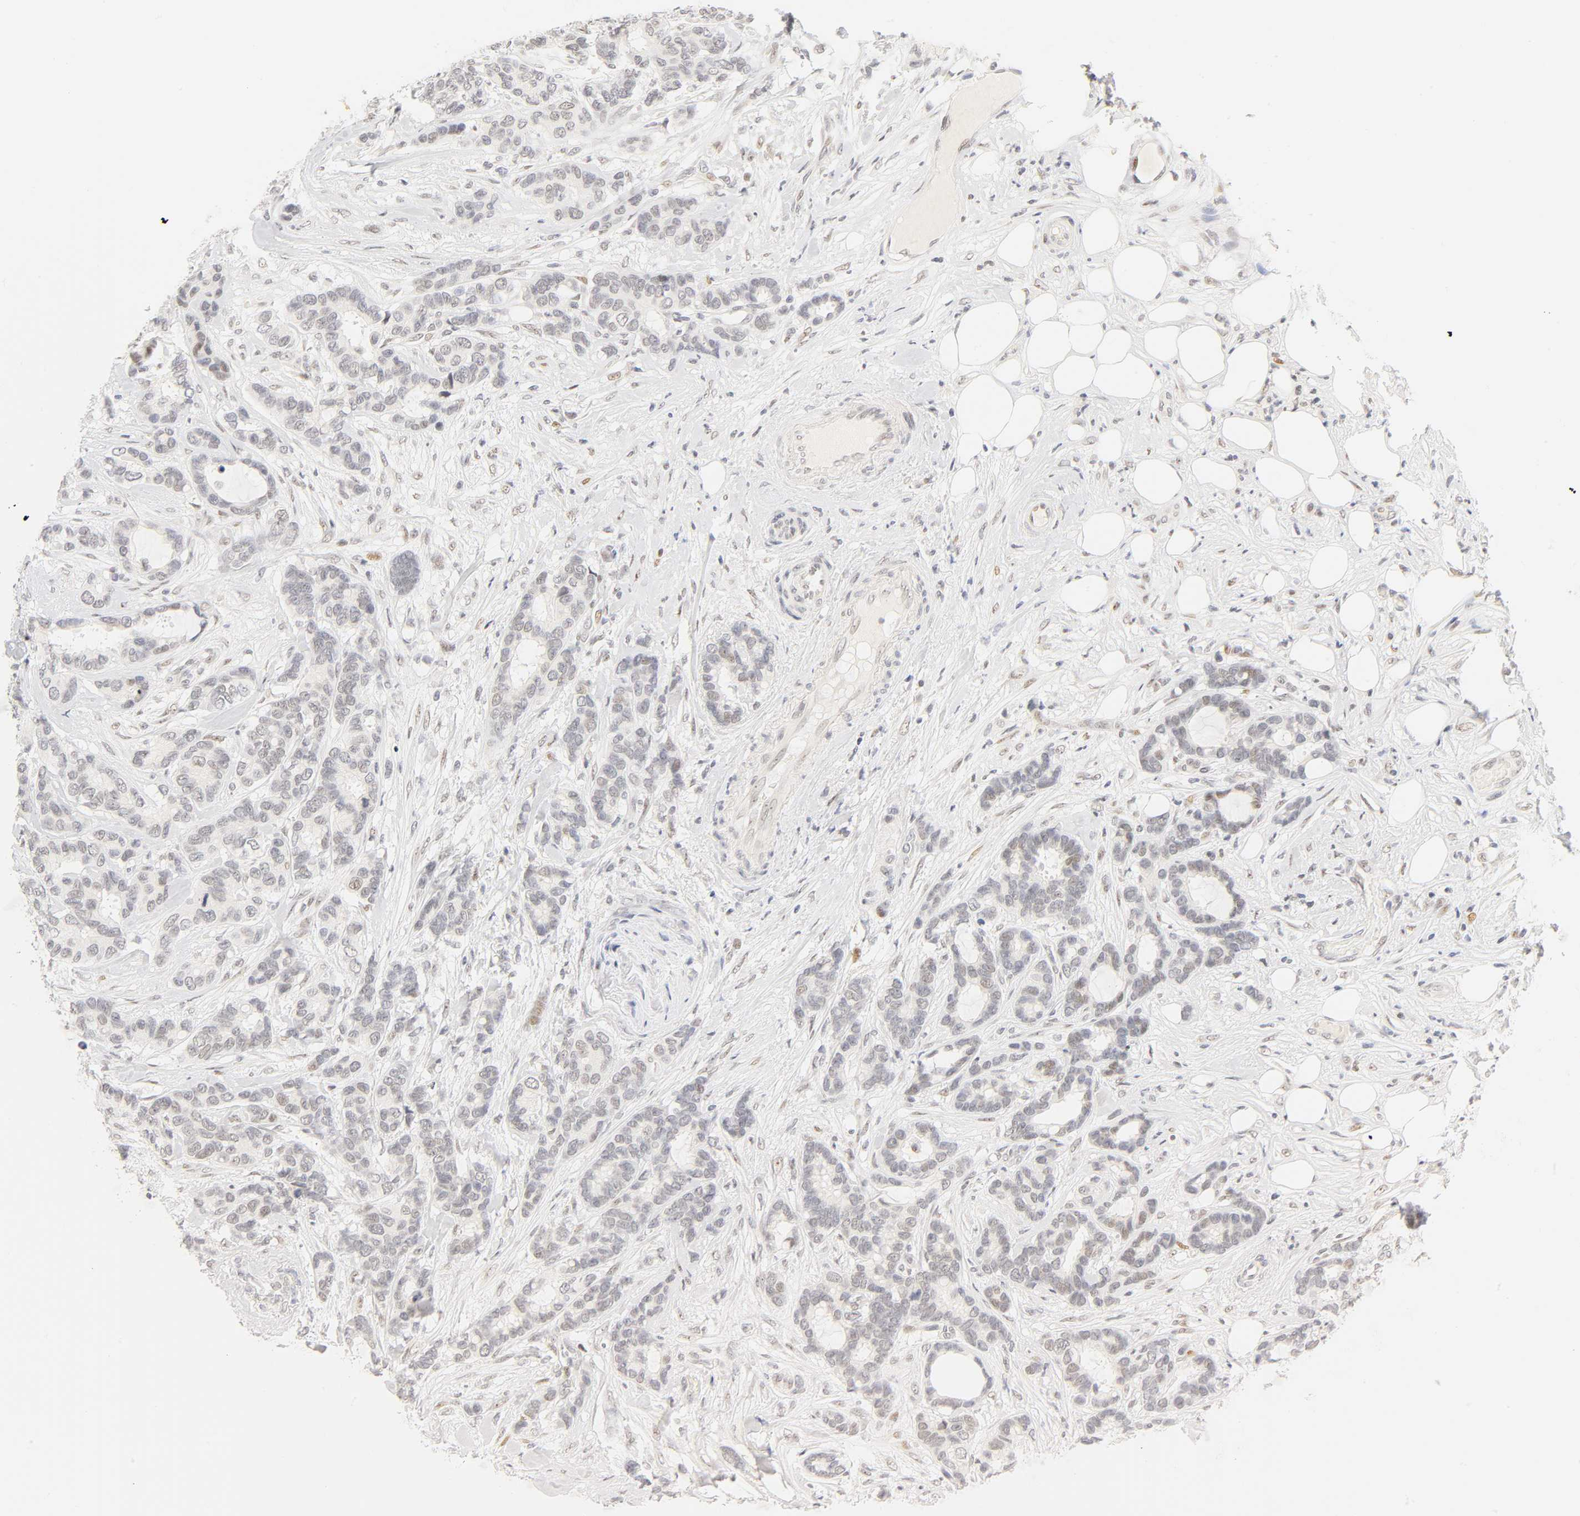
{"staining": {"intensity": "weak", "quantity": "<25%", "location": "nuclear"}, "tissue": "breast cancer", "cell_type": "Tumor cells", "image_type": "cancer", "snomed": [{"axis": "morphology", "description": "Duct carcinoma"}, {"axis": "topography", "description": "Breast"}], "caption": "Tumor cells show no significant protein staining in breast cancer. (DAB (3,3'-diaminobenzidine) IHC visualized using brightfield microscopy, high magnification).", "gene": "MNAT1", "patient": {"sex": "female", "age": 87}}